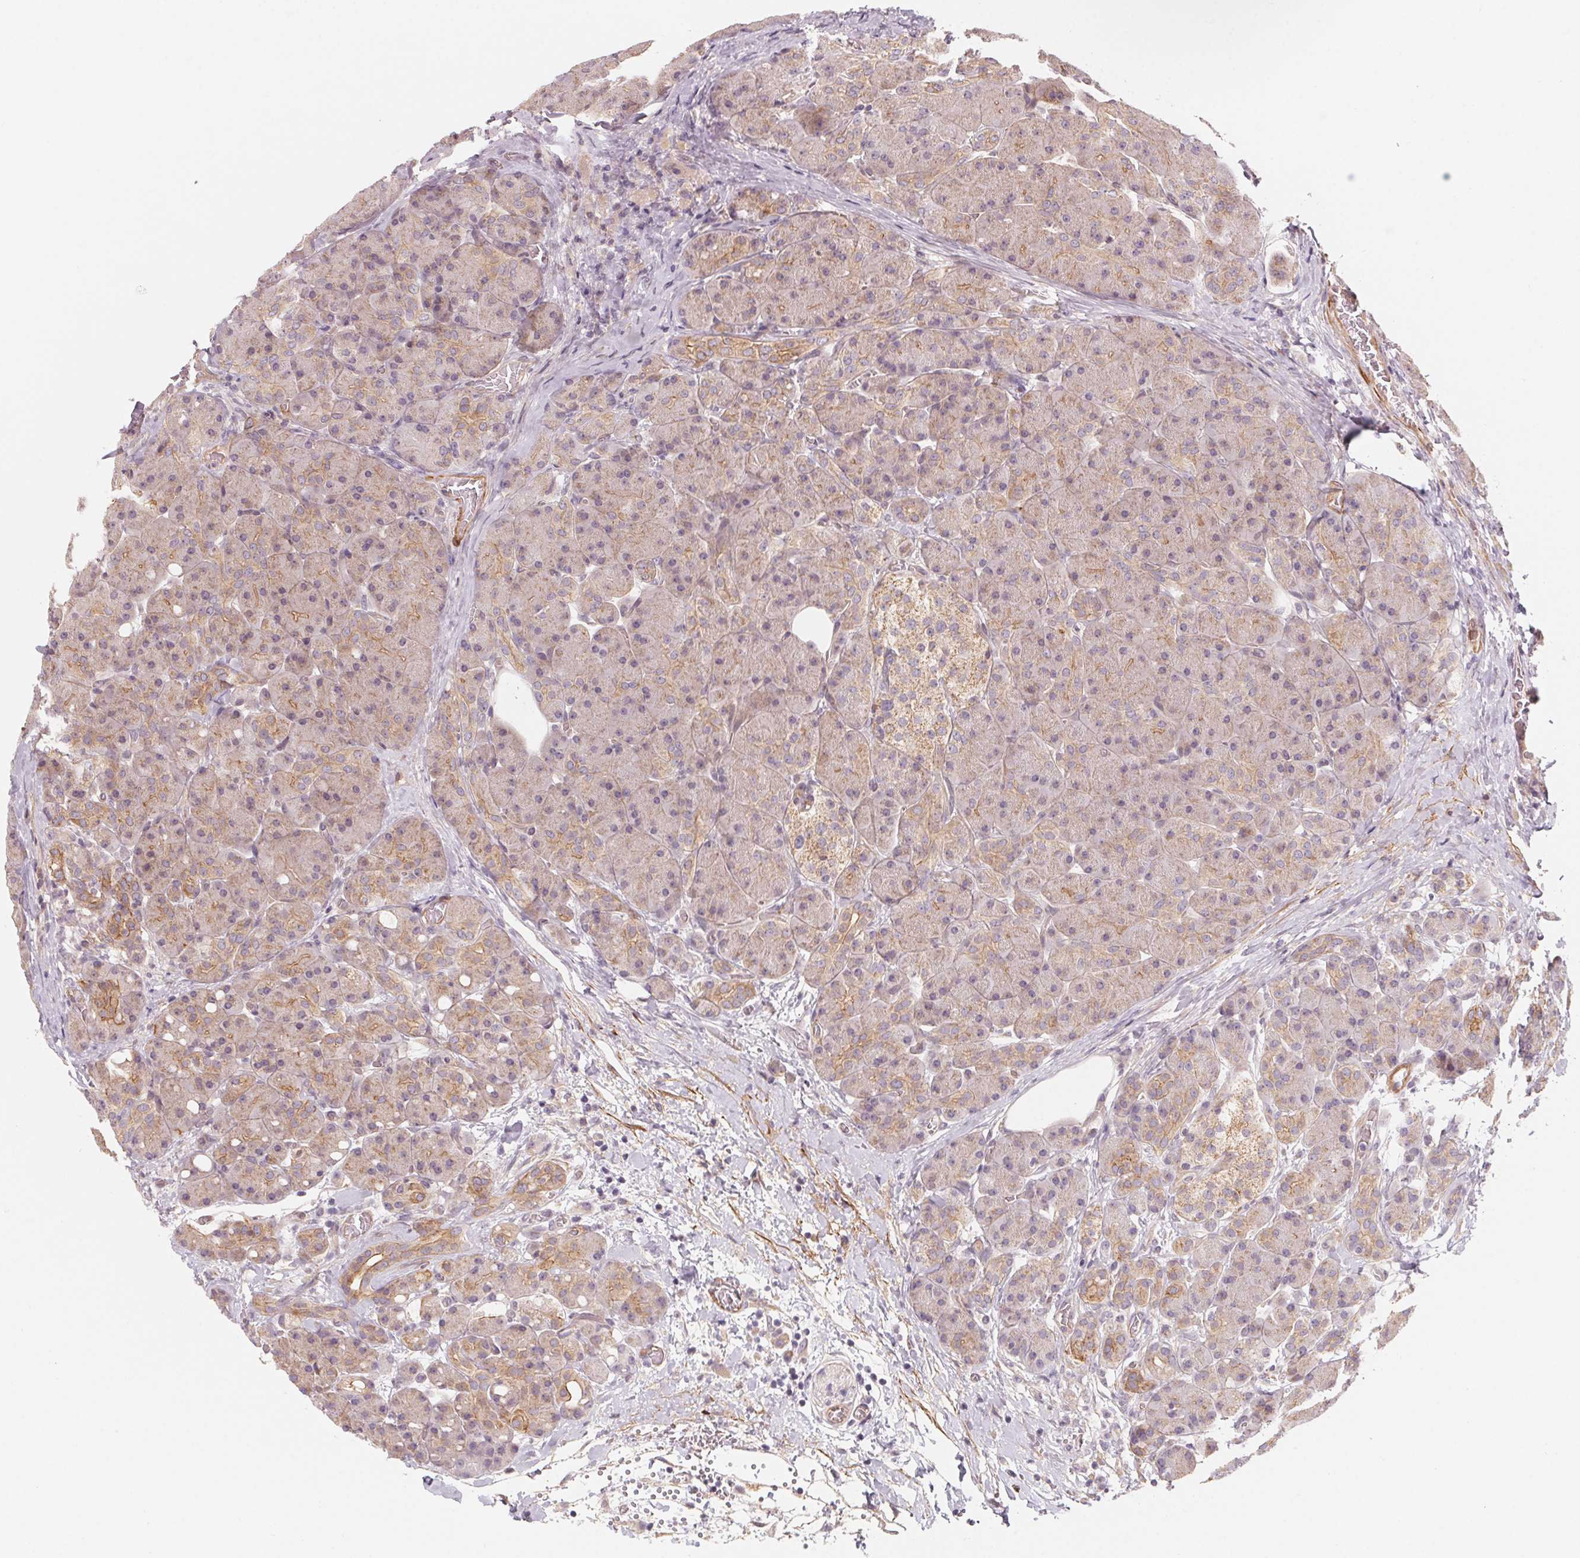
{"staining": {"intensity": "weak", "quantity": "25%-75%", "location": "cytoplasmic/membranous"}, "tissue": "pancreas", "cell_type": "Exocrine glandular cells", "image_type": "normal", "snomed": [{"axis": "morphology", "description": "Normal tissue, NOS"}, {"axis": "topography", "description": "Pancreas"}], "caption": "Immunohistochemistry (IHC) of unremarkable pancreas shows low levels of weak cytoplasmic/membranous expression in about 25%-75% of exocrine glandular cells. The staining was performed using DAB (3,3'-diaminobenzidine), with brown indicating positive protein expression. Nuclei are stained blue with hematoxylin.", "gene": "CCDC112", "patient": {"sex": "male", "age": 55}}